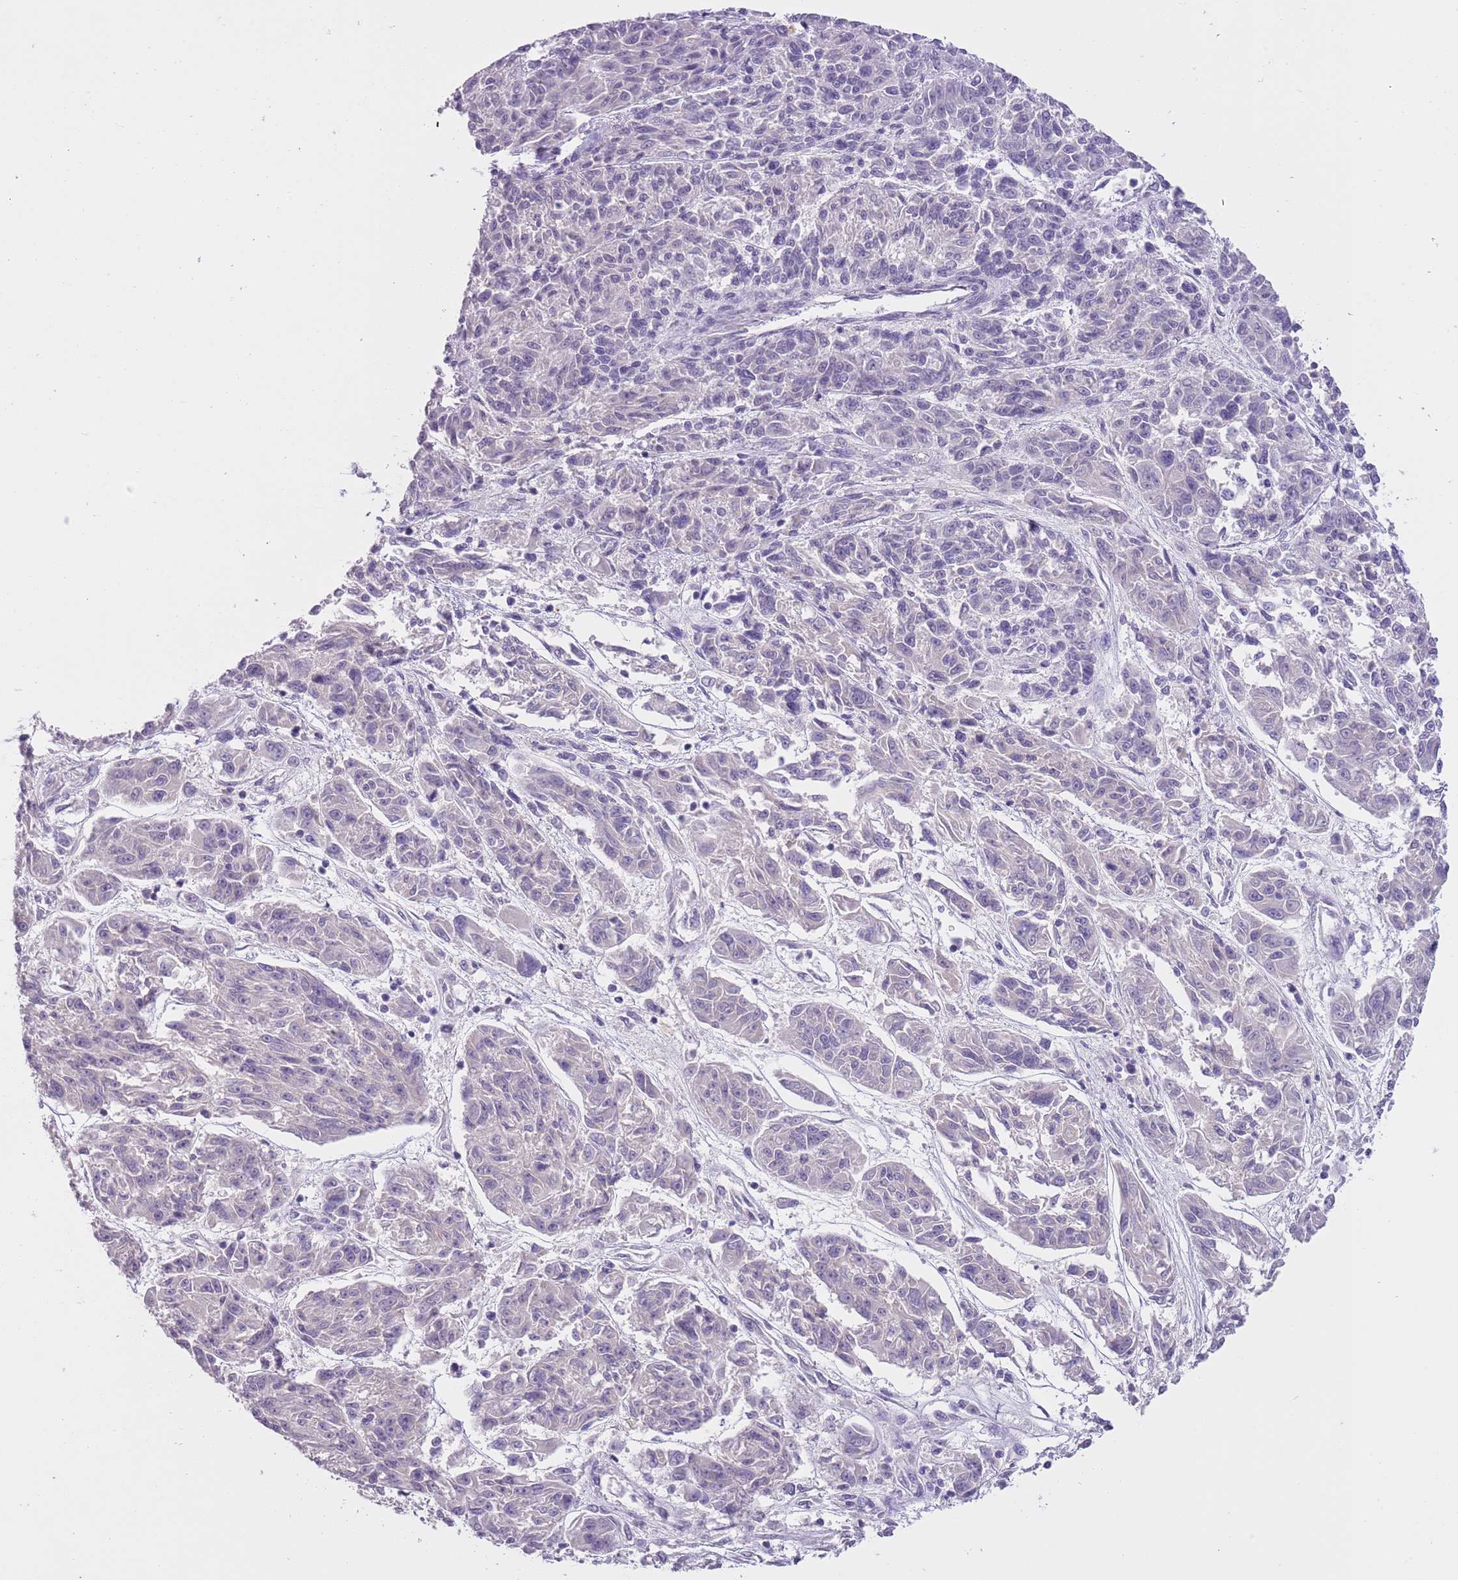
{"staining": {"intensity": "negative", "quantity": "none", "location": "none"}, "tissue": "melanoma", "cell_type": "Tumor cells", "image_type": "cancer", "snomed": [{"axis": "morphology", "description": "Malignant melanoma, NOS"}, {"axis": "topography", "description": "Skin"}], "caption": "This is an immunohistochemistry (IHC) photomicrograph of human melanoma. There is no staining in tumor cells.", "gene": "SLC35E3", "patient": {"sex": "male", "age": 53}}